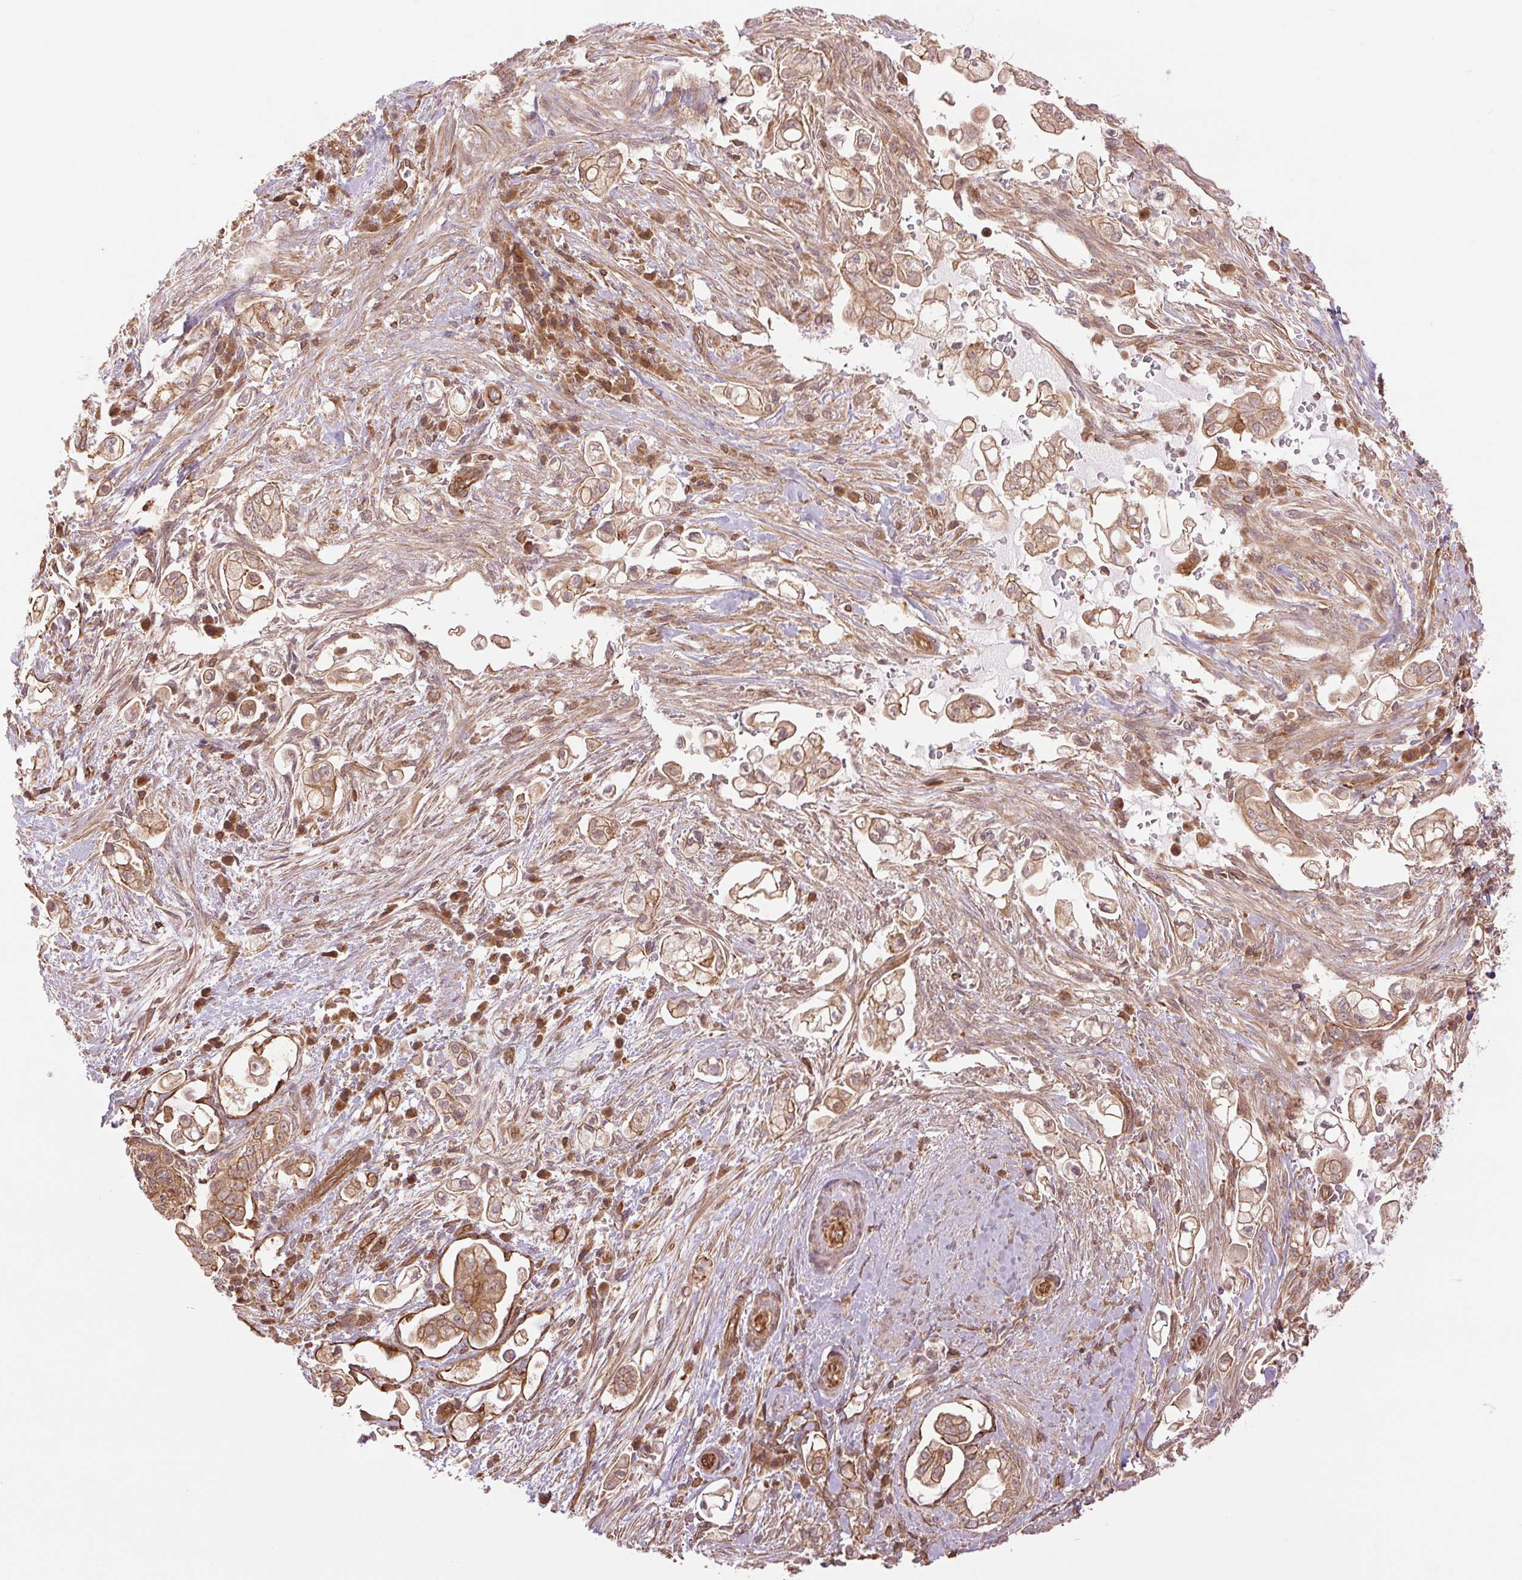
{"staining": {"intensity": "weak", "quantity": ">75%", "location": "cytoplasmic/membranous"}, "tissue": "pancreatic cancer", "cell_type": "Tumor cells", "image_type": "cancer", "snomed": [{"axis": "morphology", "description": "Adenocarcinoma, NOS"}, {"axis": "topography", "description": "Pancreas"}], "caption": "High-magnification brightfield microscopy of pancreatic adenocarcinoma stained with DAB (brown) and counterstained with hematoxylin (blue). tumor cells exhibit weak cytoplasmic/membranous expression is identified in approximately>75% of cells.", "gene": "STARD7", "patient": {"sex": "female", "age": 69}}